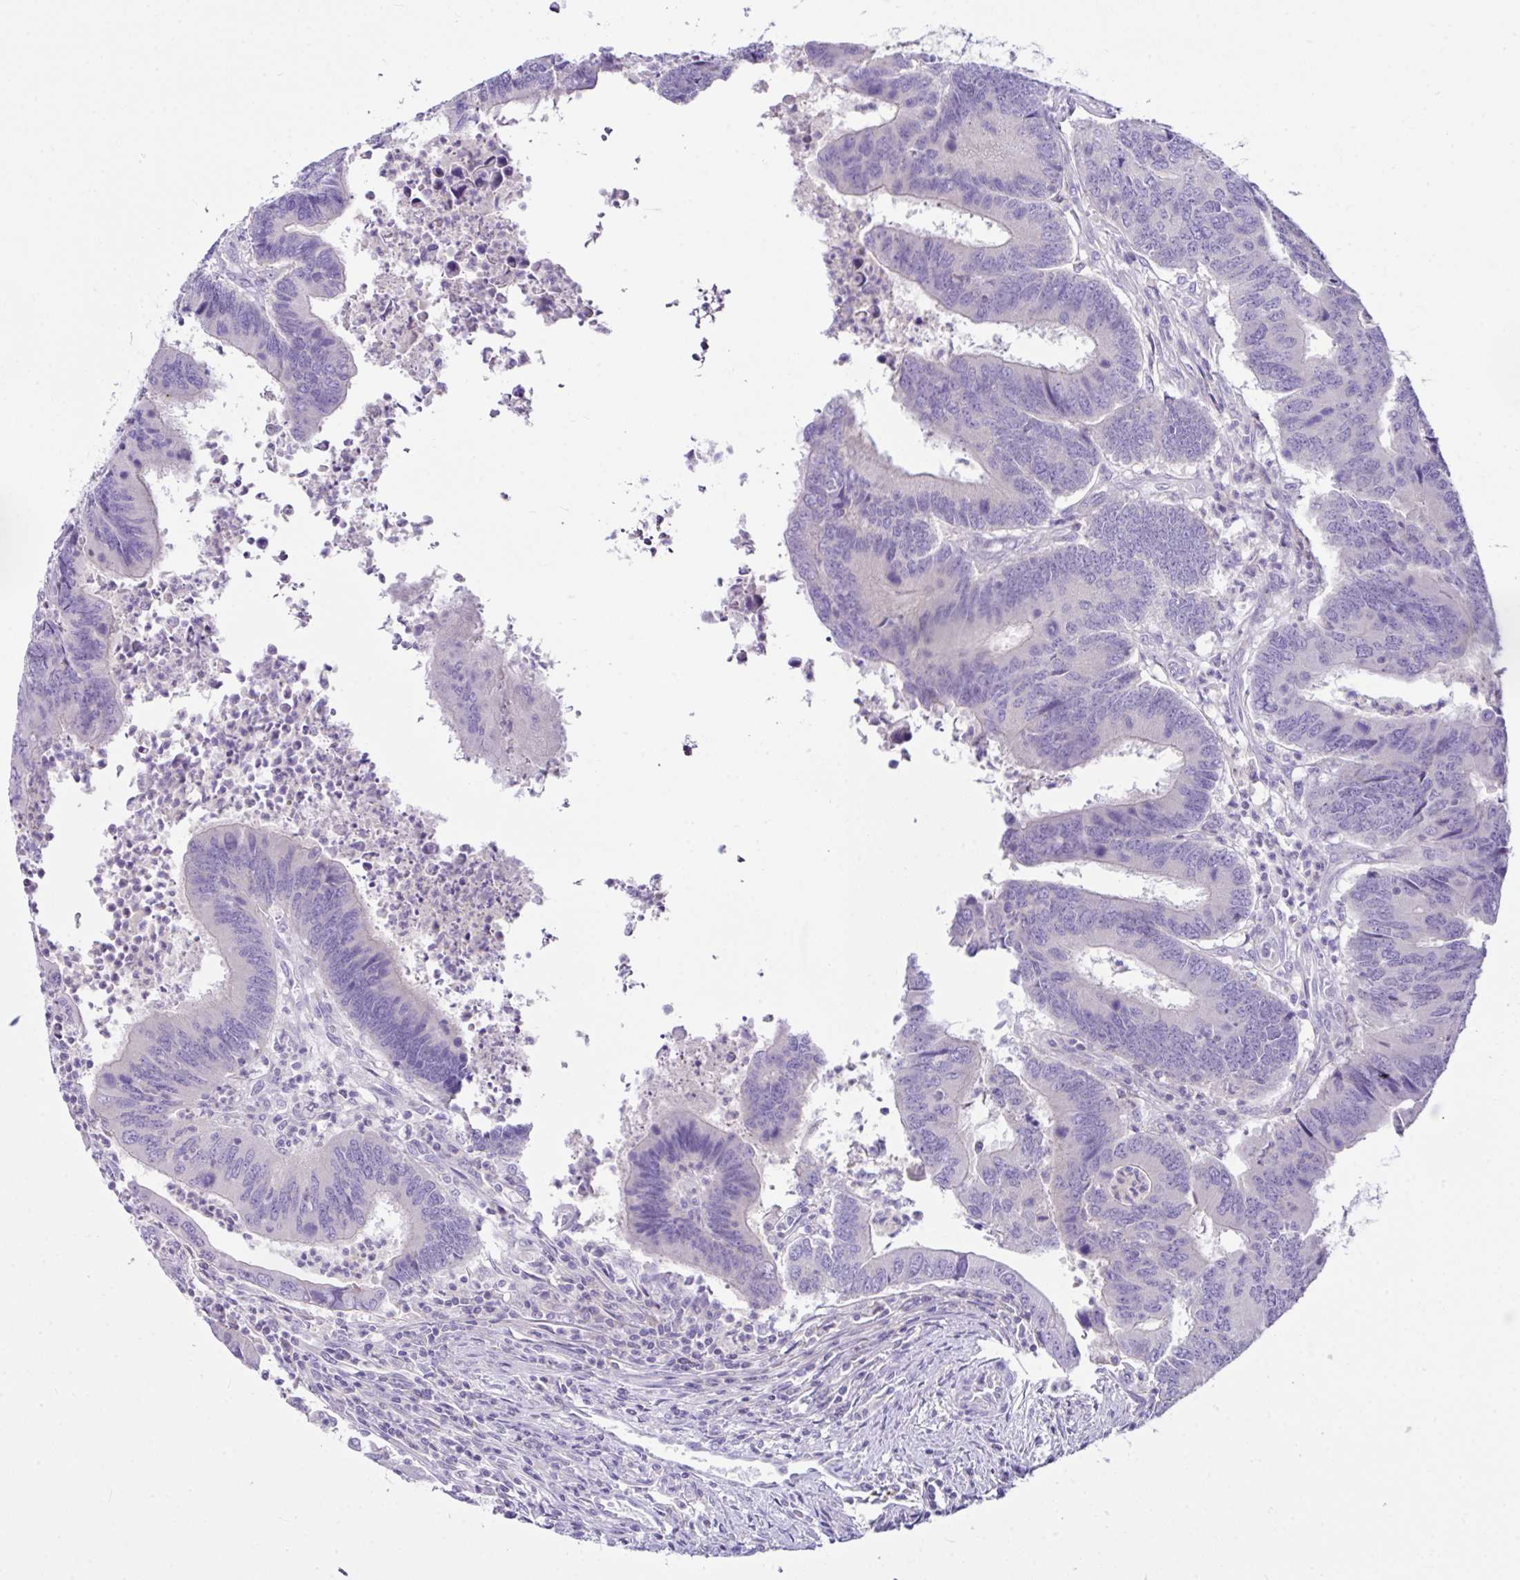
{"staining": {"intensity": "negative", "quantity": "none", "location": "none"}, "tissue": "colorectal cancer", "cell_type": "Tumor cells", "image_type": "cancer", "snomed": [{"axis": "morphology", "description": "Adenocarcinoma, NOS"}, {"axis": "topography", "description": "Colon"}], "caption": "IHC image of adenocarcinoma (colorectal) stained for a protein (brown), which reveals no expression in tumor cells.", "gene": "D2HGDH", "patient": {"sex": "female", "age": 67}}